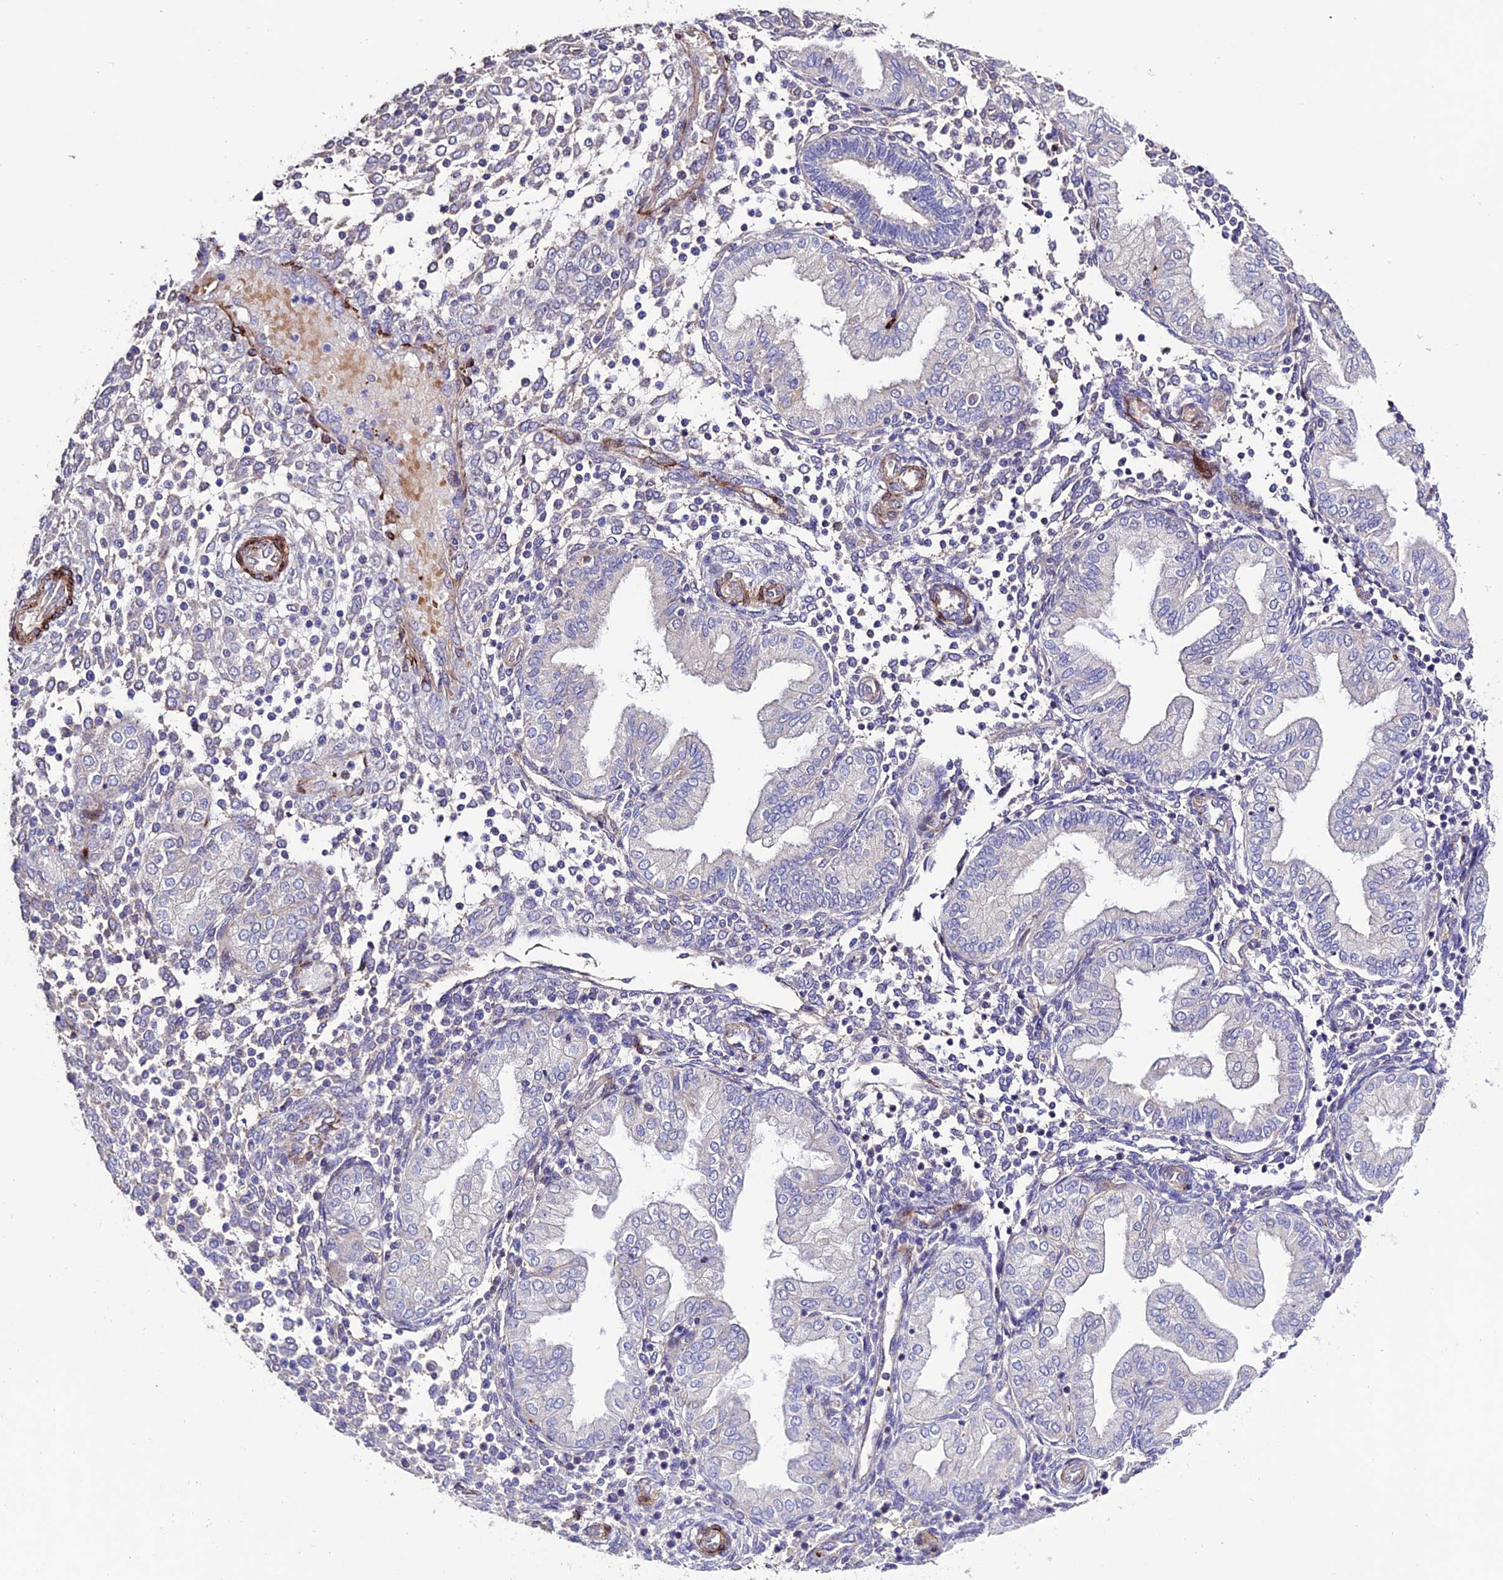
{"staining": {"intensity": "moderate", "quantity": "<25%", "location": "cytoplasmic/membranous"}, "tissue": "endometrium", "cell_type": "Cells in endometrial stroma", "image_type": "normal", "snomed": [{"axis": "morphology", "description": "Normal tissue, NOS"}, {"axis": "topography", "description": "Endometrium"}], "caption": "High-magnification brightfield microscopy of normal endometrium stained with DAB (brown) and counterstained with hematoxylin (blue). cells in endometrial stroma exhibit moderate cytoplasmic/membranous staining is appreciated in approximately<25% of cells.", "gene": "REX1BD", "patient": {"sex": "female", "age": 53}}